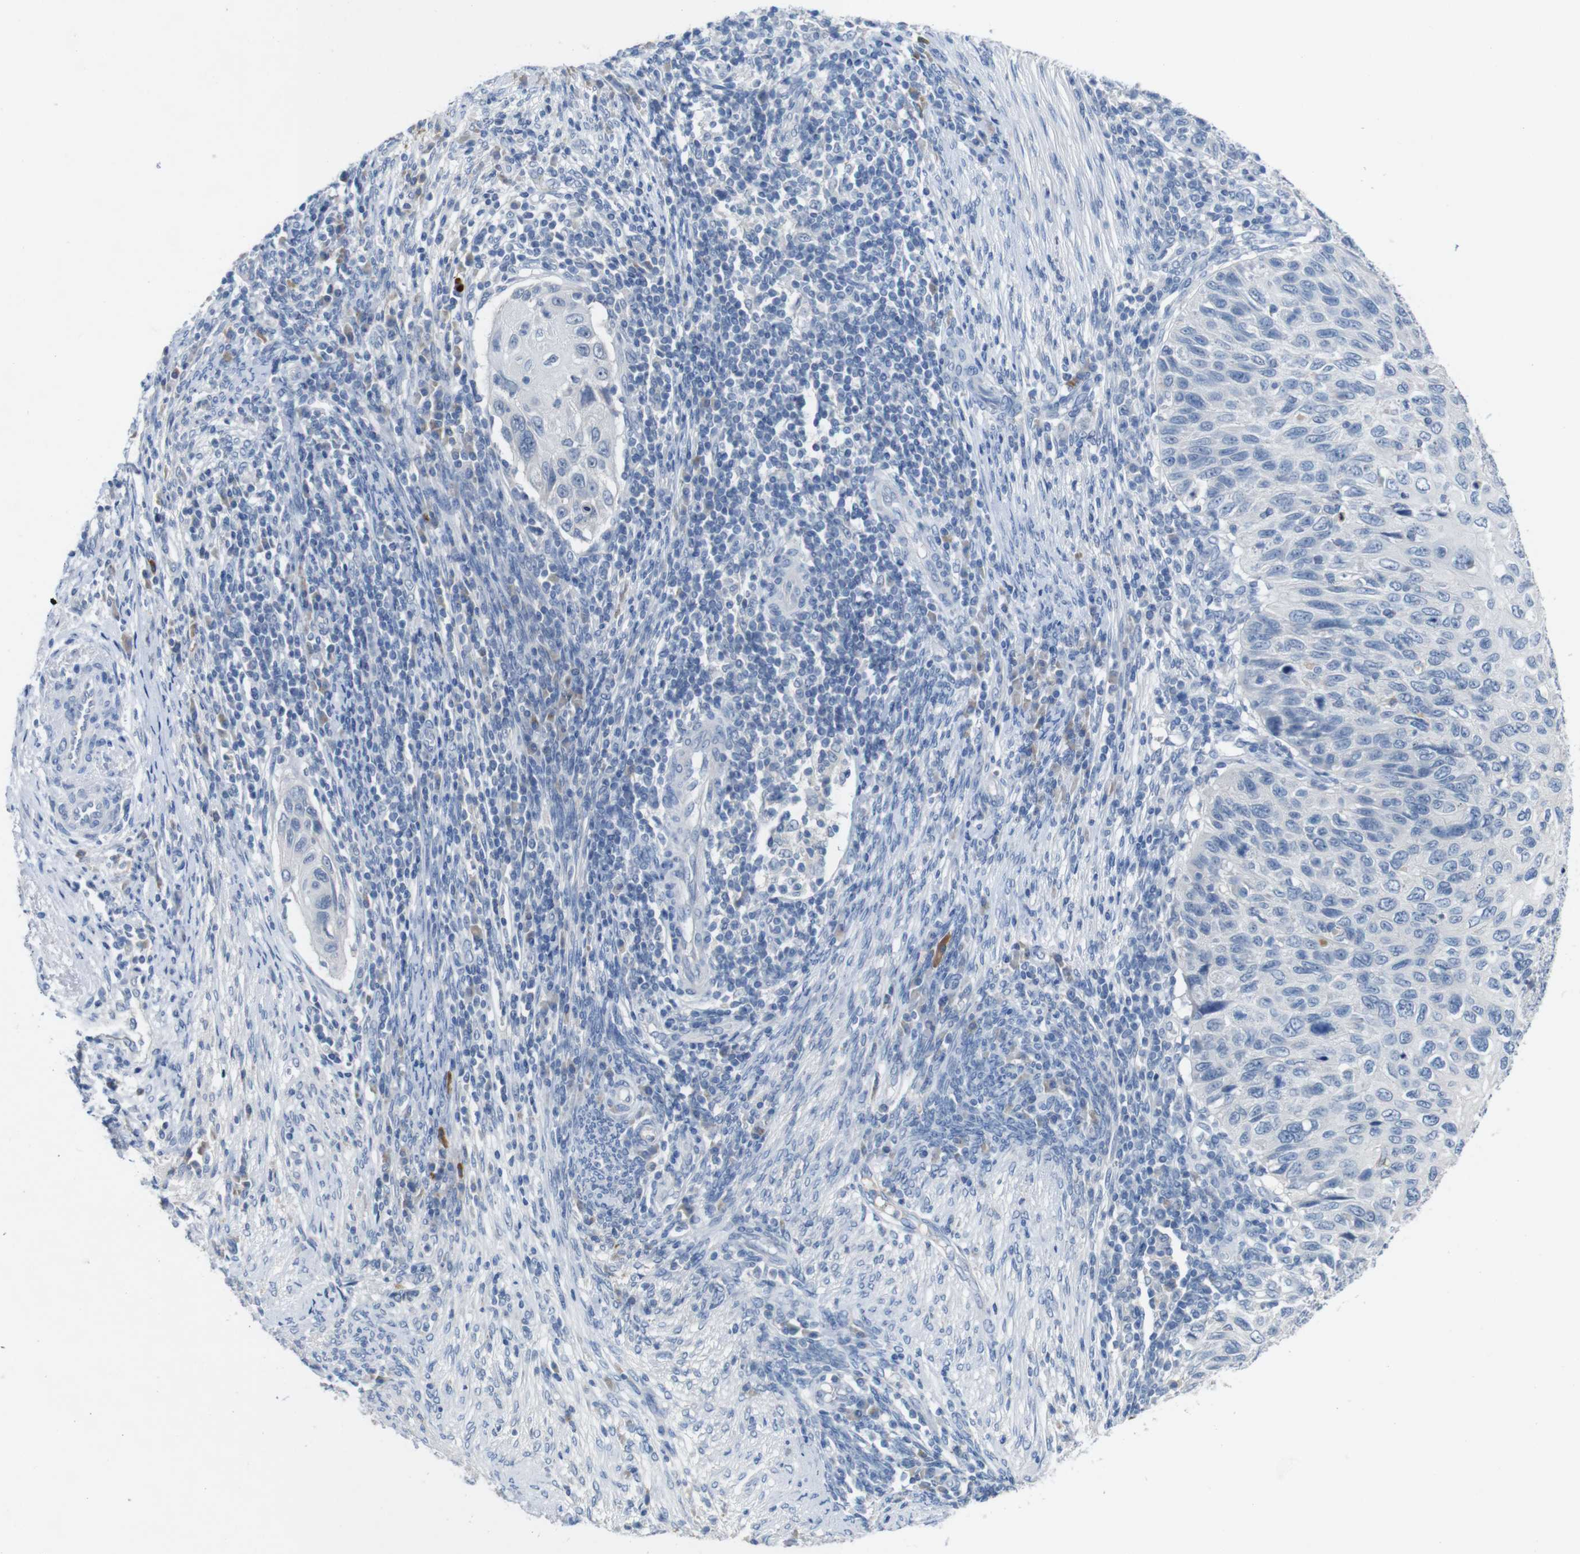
{"staining": {"intensity": "negative", "quantity": "none", "location": "none"}, "tissue": "cervical cancer", "cell_type": "Tumor cells", "image_type": "cancer", "snomed": [{"axis": "morphology", "description": "Squamous cell carcinoma, NOS"}, {"axis": "topography", "description": "Cervix"}], "caption": "Photomicrograph shows no protein expression in tumor cells of cervical cancer tissue.", "gene": "SLC2A8", "patient": {"sex": "female", "age": 70}}